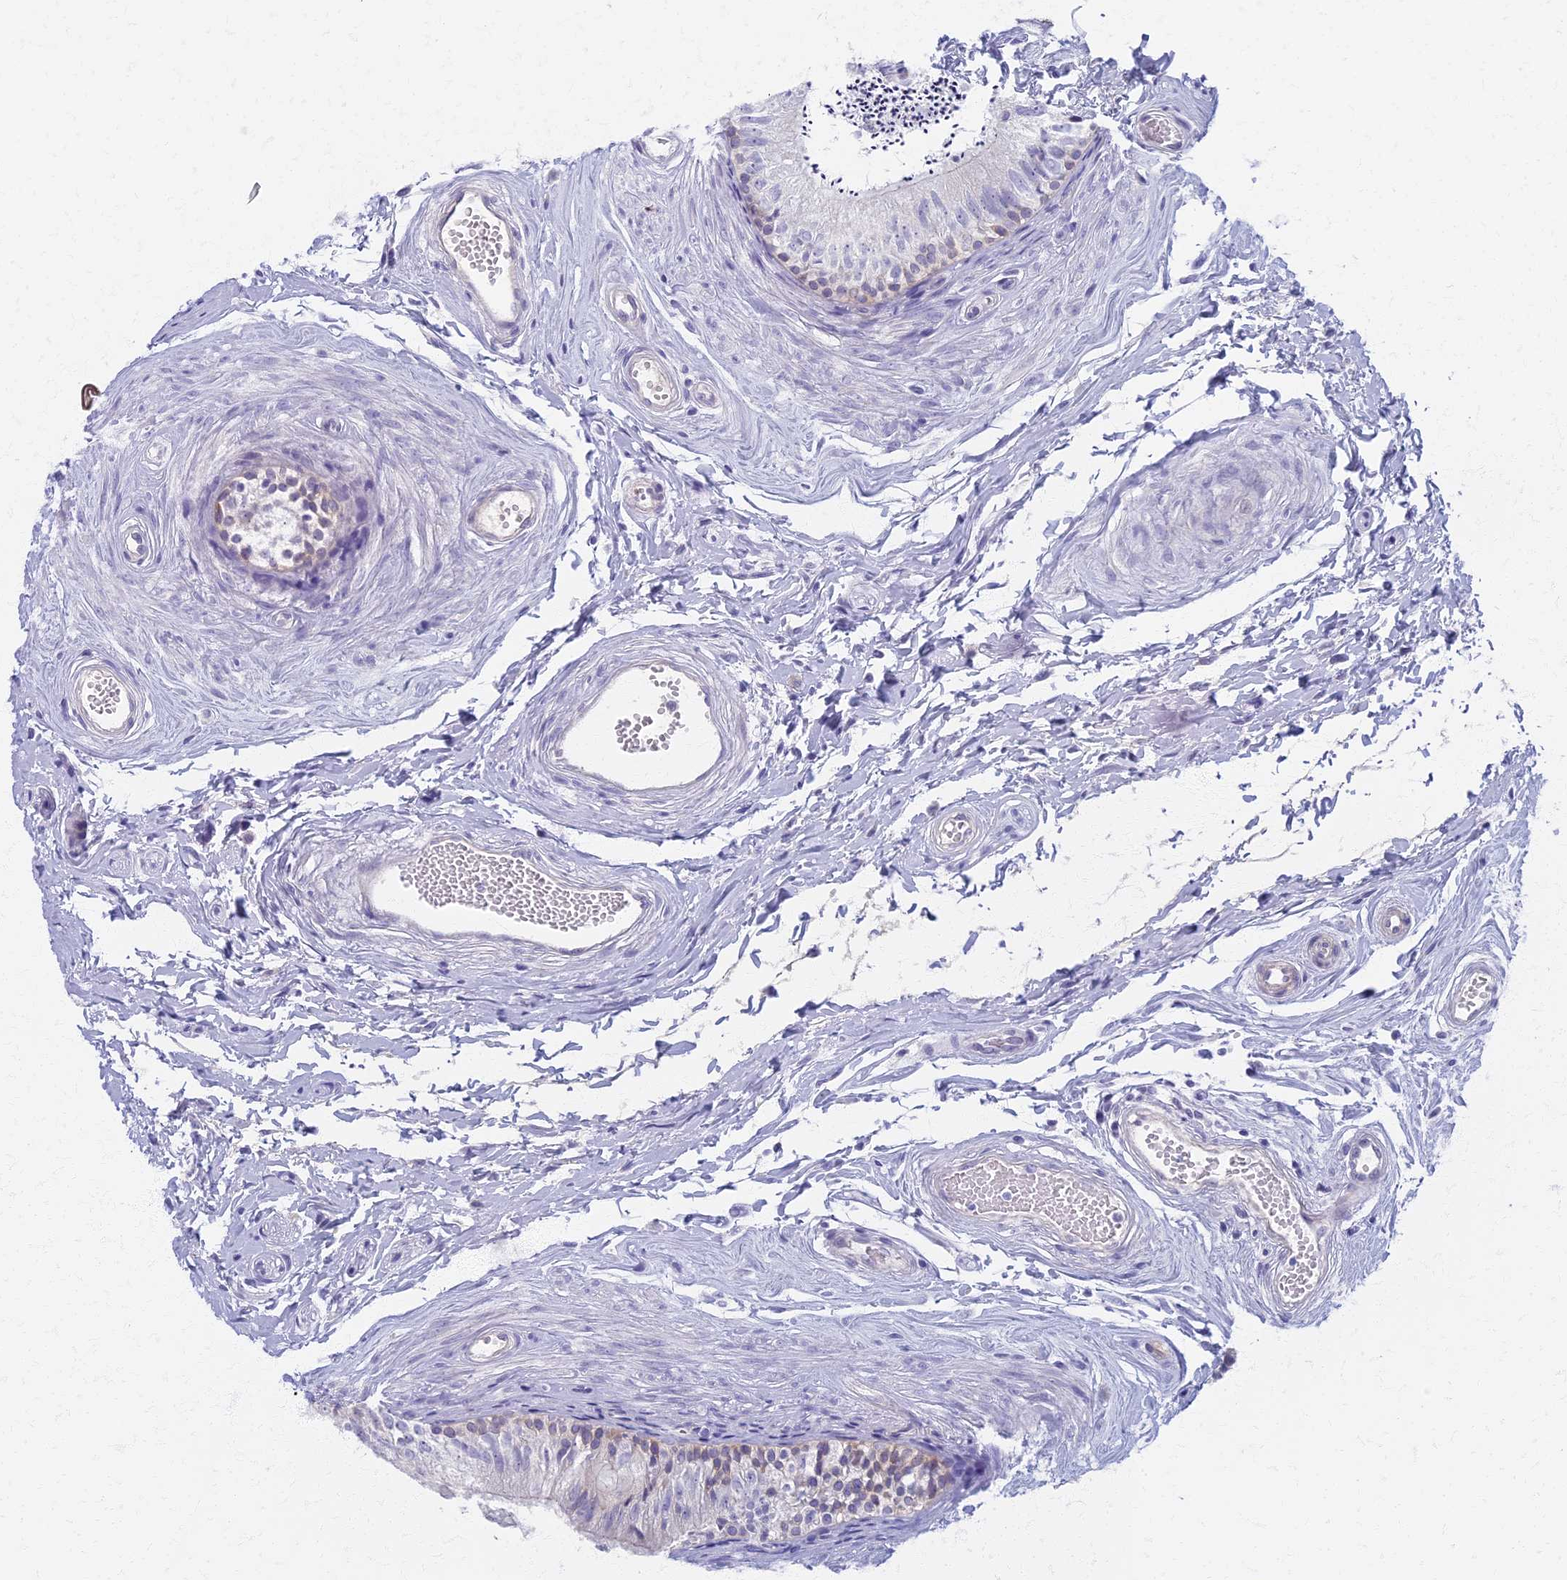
{"staining": {"intensity": "weak", "quantity": "<25%", "location": "cytoplasmic/membranous"}, "tissue": "epididymis", "cell_type": "Glandular cells", "image_type": "normal", "snomed": [{"axis": "morphology", "description": "Normal tissue, NOS"}, {"axis": "topography", "description": "Epididymis"}], "caption": "The immunohistochemistry (IHC) micrograph has no significant staining in glandular cells of epididymis.", "gene": "AP4E1", "patient": {"sex": "male", "age": 56}}